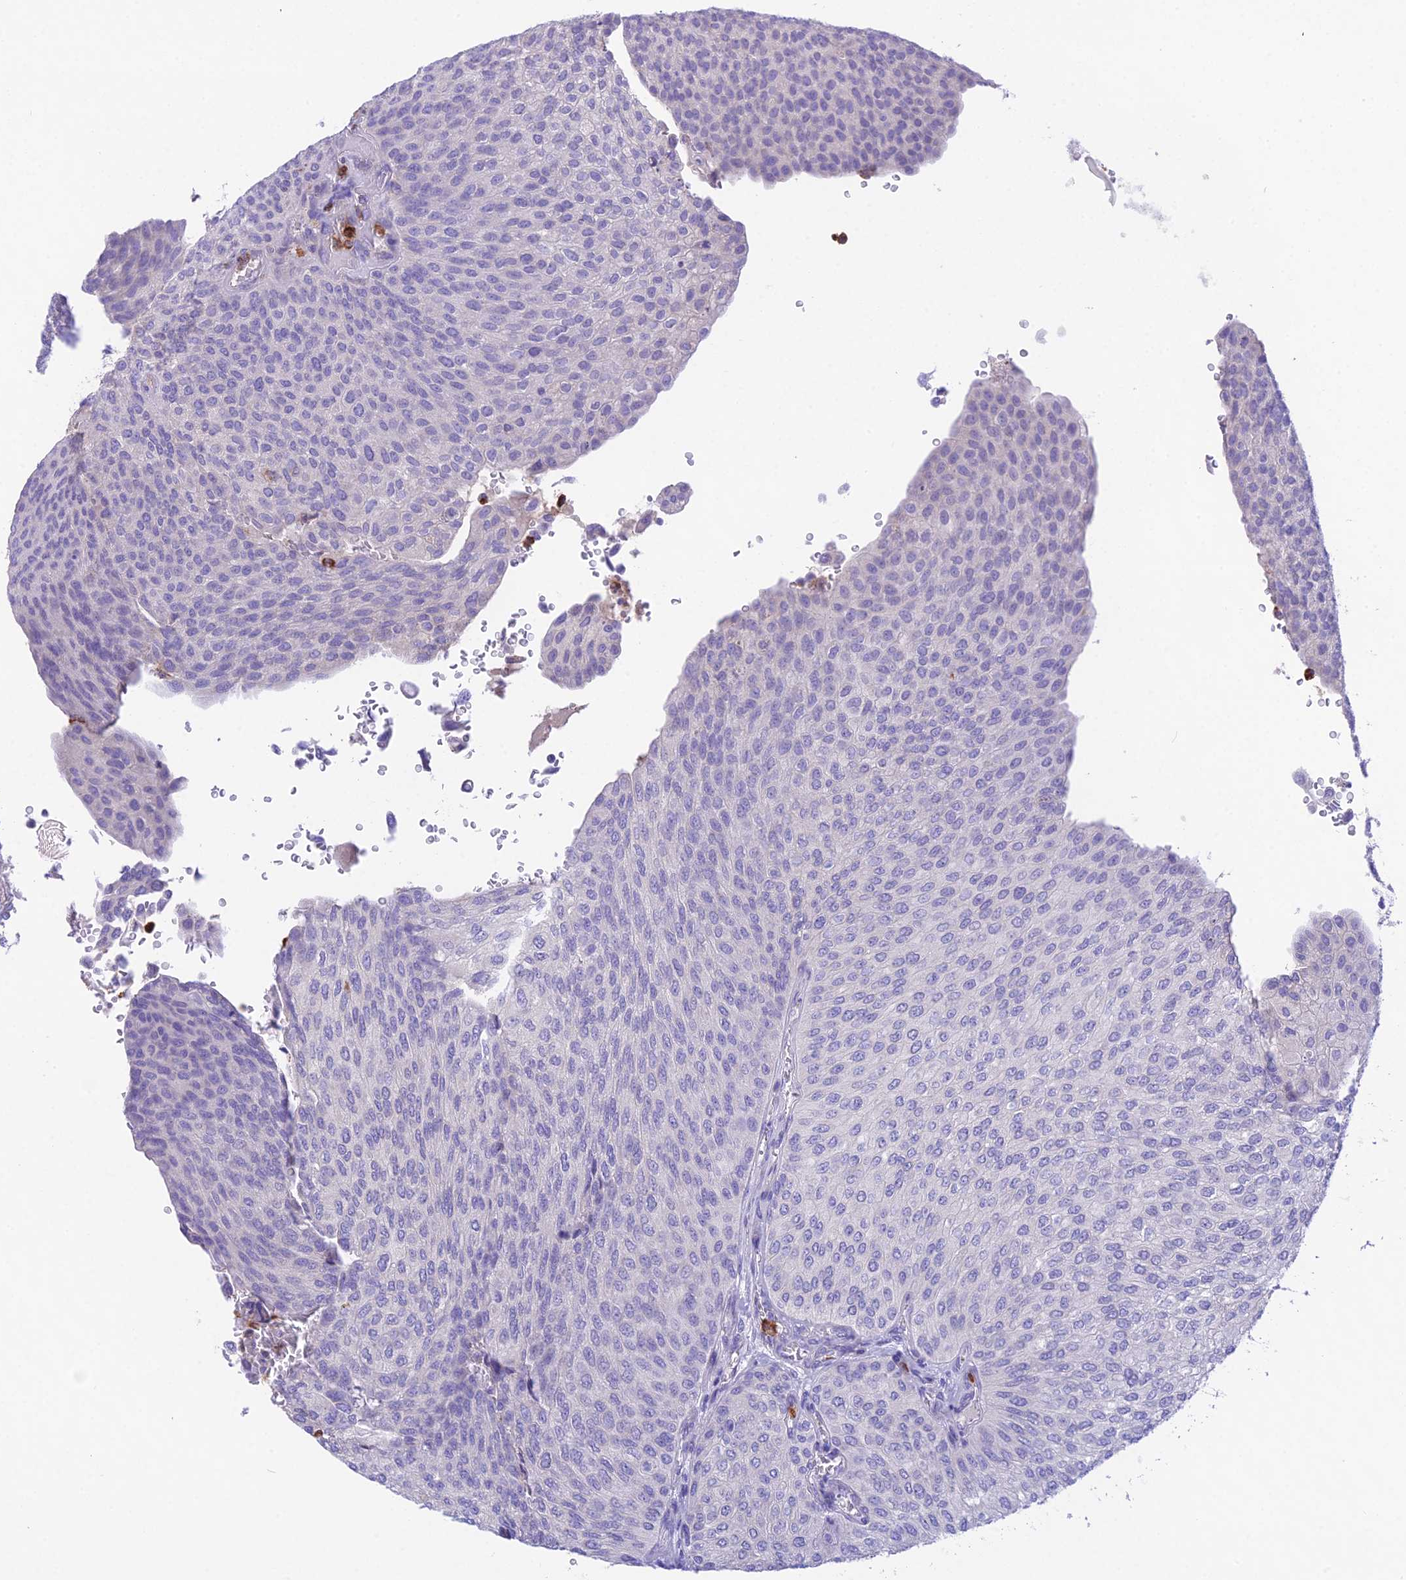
{"staining": {"intensity": "negative", "quantity": "none", "location": "none"}, "tissue": "urothelial cancer", "cell_type": "Tumor cells", "image_type": "cancer", "snomed": [{"axis": "morphology", "description": "Urothelial carcinoma, High grade"}, {"axis": "topography", "description": "Urinary bladder"}], "caption": "This is a histopathology image of immunohistochemistry (IHC) staining of urothelial cancer, which shows no expression in tumor cells. (DAB (3,3'-diaminobenzidine) immunohistochemistry (IHC) visualized using brightfield microscopy, high magnification).", "gene": "KIAA0408", "patient": {"sex": "female", "age": 79}}